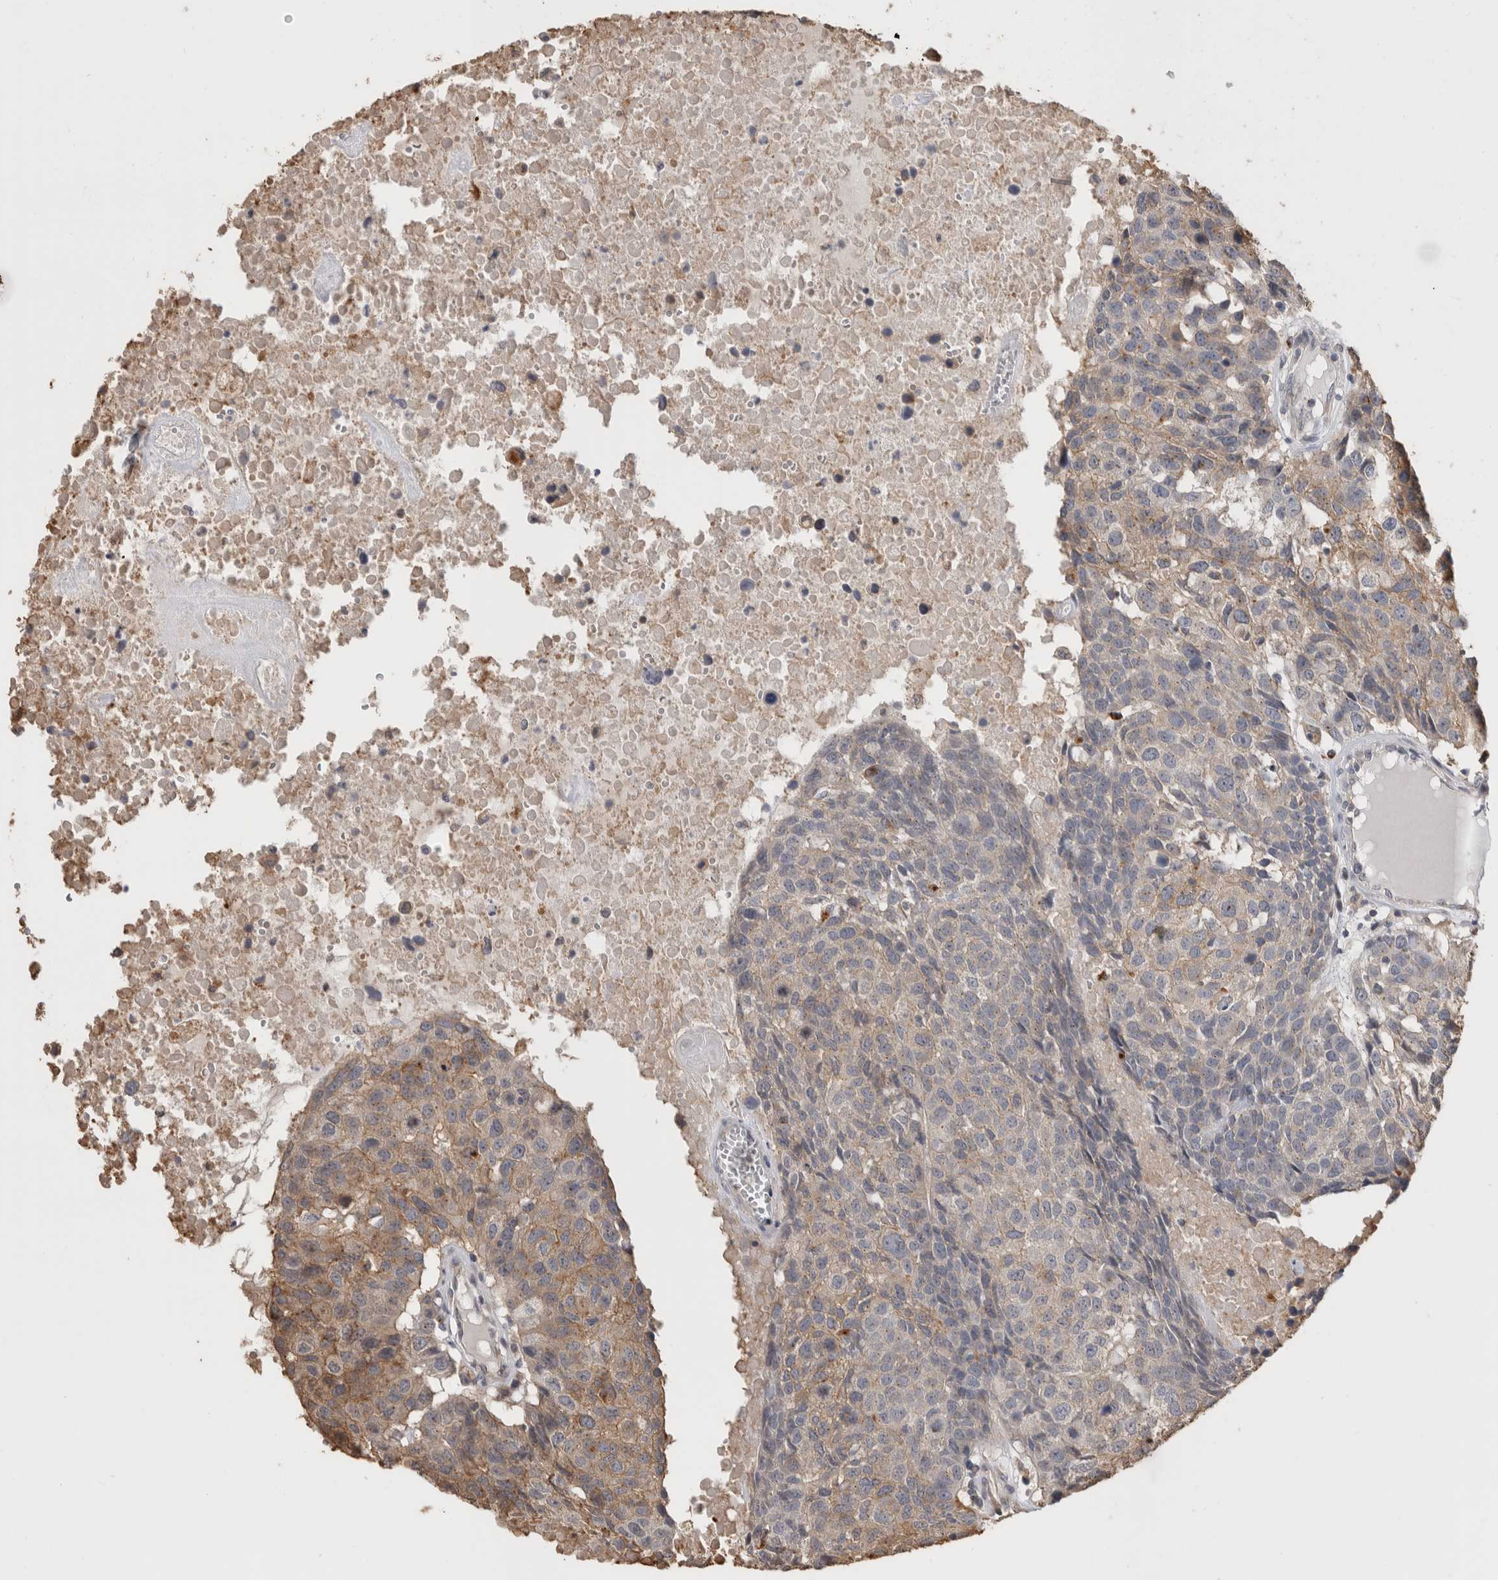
{"staining": {"intensity": "weak", "quantity": "25%-75%", "location": "cytoplasmic/membranous"}, "tissue": "head and neck cancer", "cell_type": "Tumor cells", "image_type": "cancer", "snomed": [{"axis": "morphology", "description": "Squamous cell carcinoma, NOS"}, {"axis": "topography", "description": "Head-Neck"}], "caption": "The photomicrograph exhibits staining of head and neck cancer, revealing weak cytoplasmic/membranous protein staining (brown color) within tumor cells.", "gene": "CLIP1", "patient": {"sex": "male", "age": 66}}